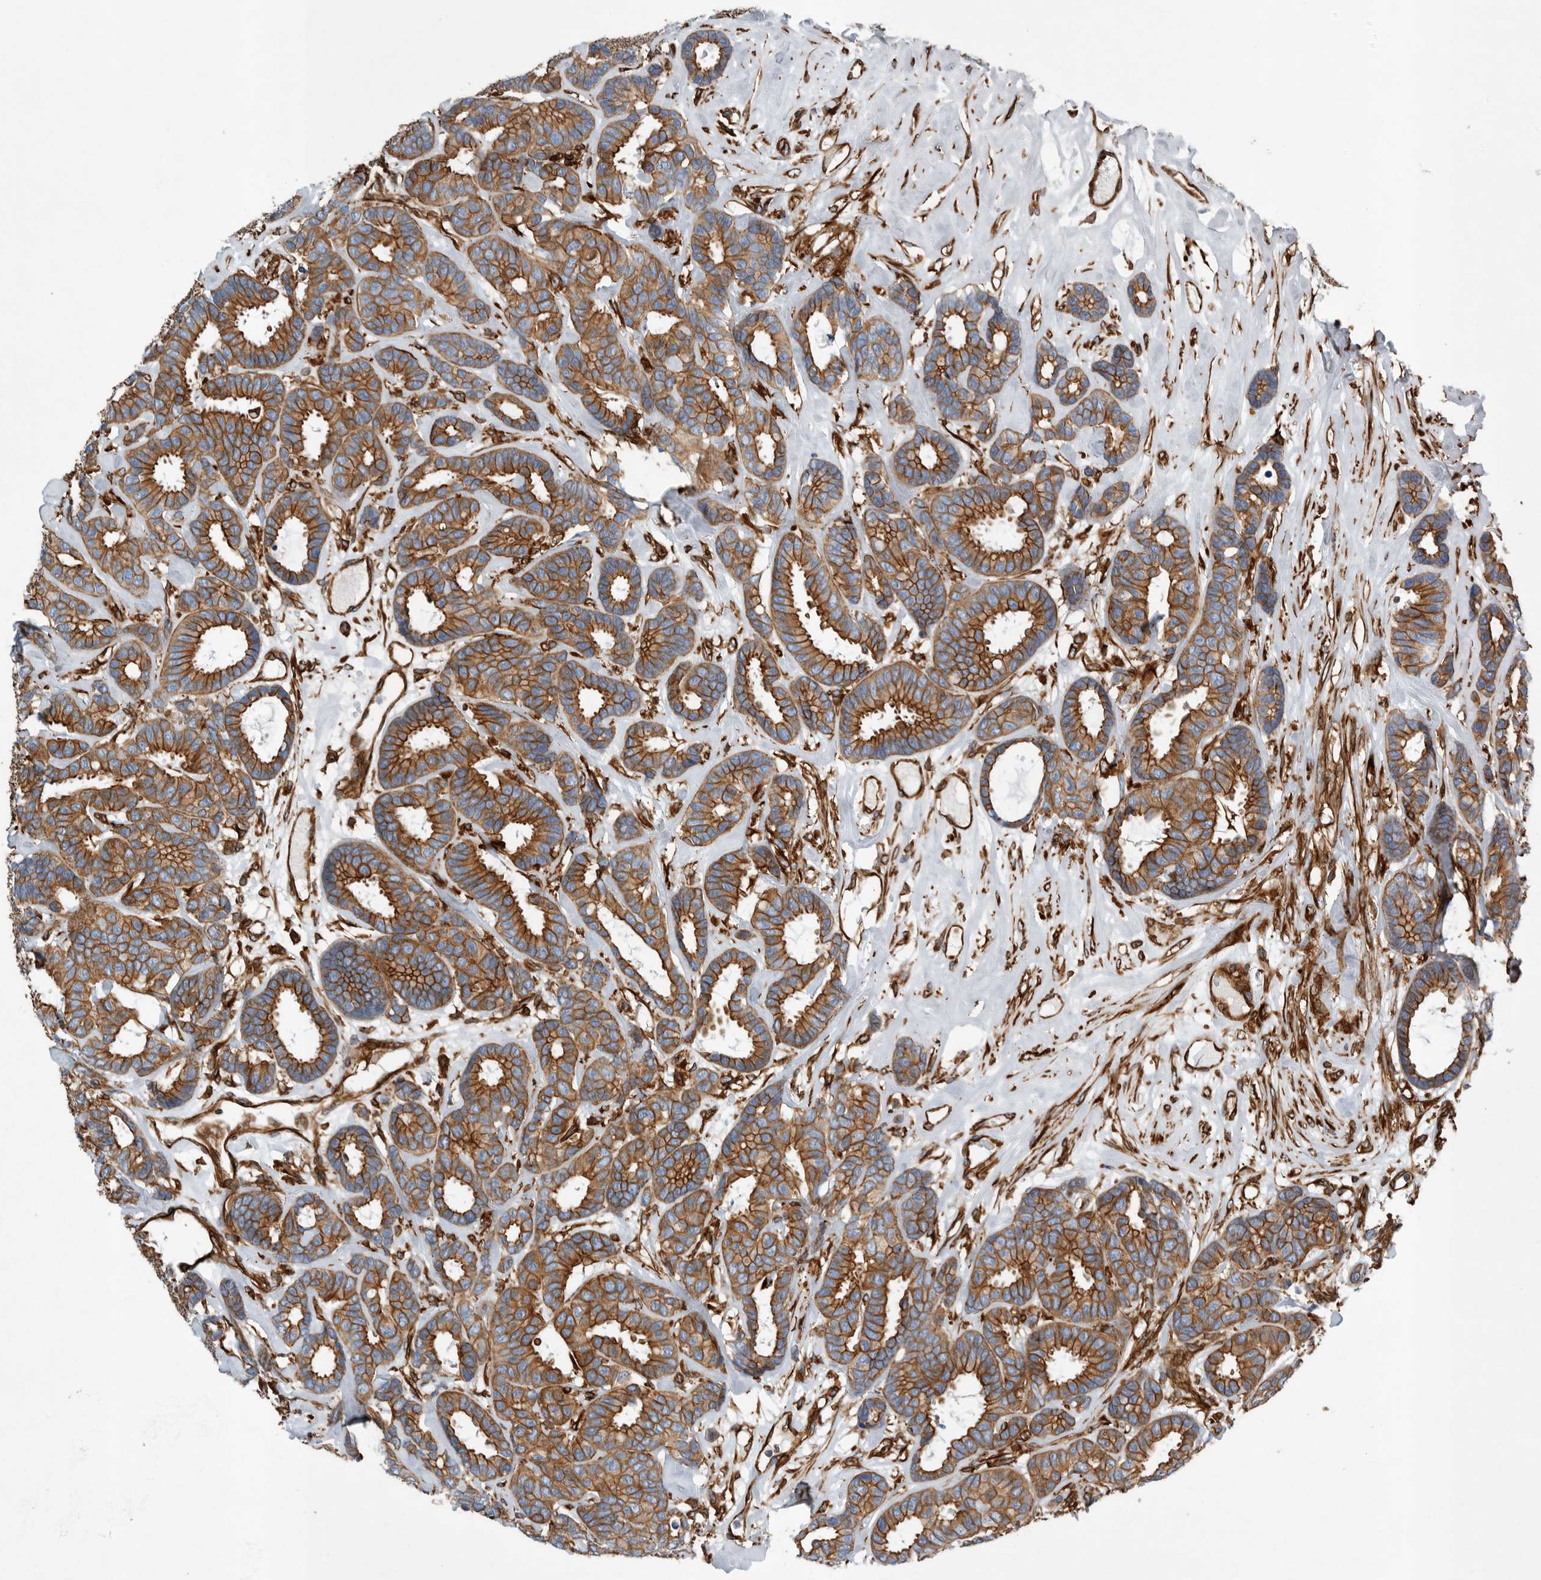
{"staining": {"intensity": "strong", "quantity": ">75%", "location": "cytoplasmic/membranous"}, "tissue": "breast cancer", "cell_type": "Tumor cells", "image_type": "cancer", "snomed": [{"axis": "morphology", "description": "Duct carcinoma"}, {"axis": "topography", "description": "Breast"}], "caption": "There is high levels of strong cytoplasmic/membranous expression in tumor cells of breast cancer (intraductal carcinoma), as demonstrated by immunohistochemical staining (brown color).", "gene": "PLEC", "patient": {"sex": "female", "age": 87}}